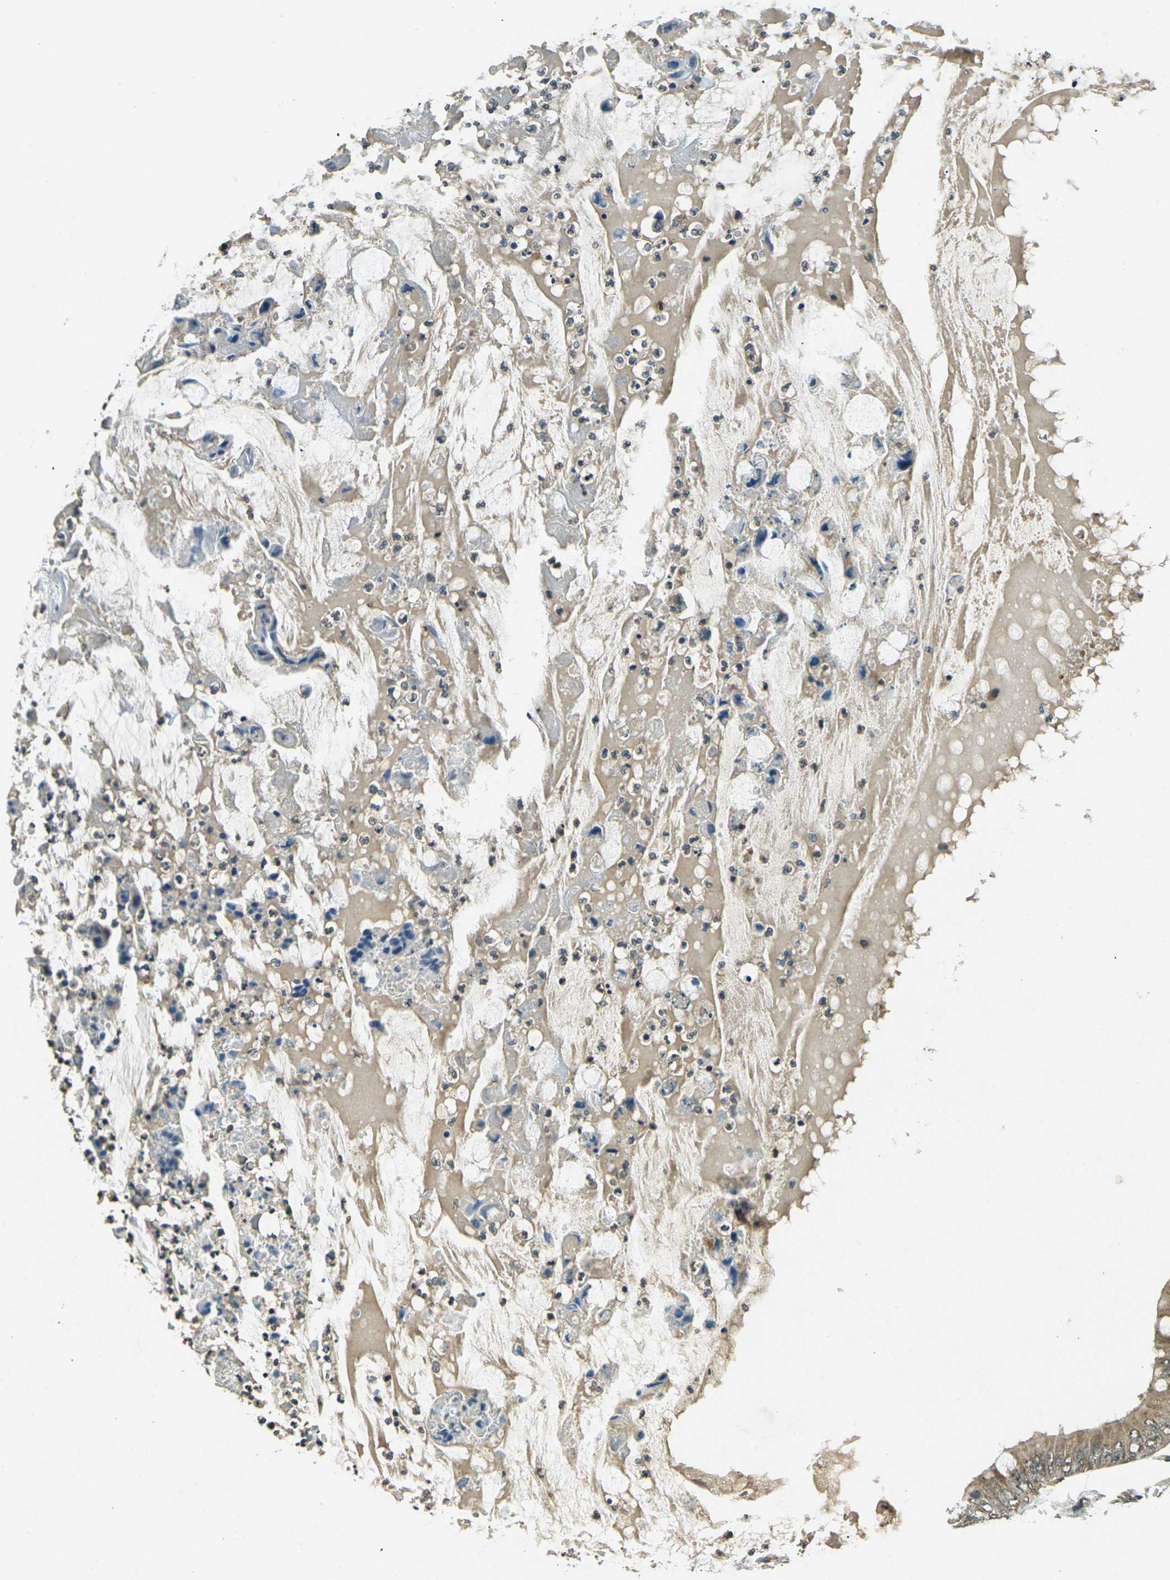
{"staining": {"intensity": "moderate", "quantity": ">75%", "location": "cytoplasmic/membranous"}, "tissue": "colorectal cancer", "cell_type": "Tumor cells", "image_type": "cancer", "snomed": [{"axis": "morphology", "description": "Normal tissue, NOS"}, {"axis": "morphology", "description": "Adenocarcinoma, NOS"}, {"axis": "topography", "description": "Rectum"}, {"axis": "topography", "description": "Peripheral nerve tissue"}], "caption": "Protein staining of colorectal cancer tissue exhibits moderate cytoplasmic/membranous positivity in approximately >75% of tumor cells. The staining was performed using DAB, with brown indicating positive protein expression. Nuclei are stained blue with hematoxylin.", "gene": "PDE2A", "patient": {"sex": "female", "age": 77}}